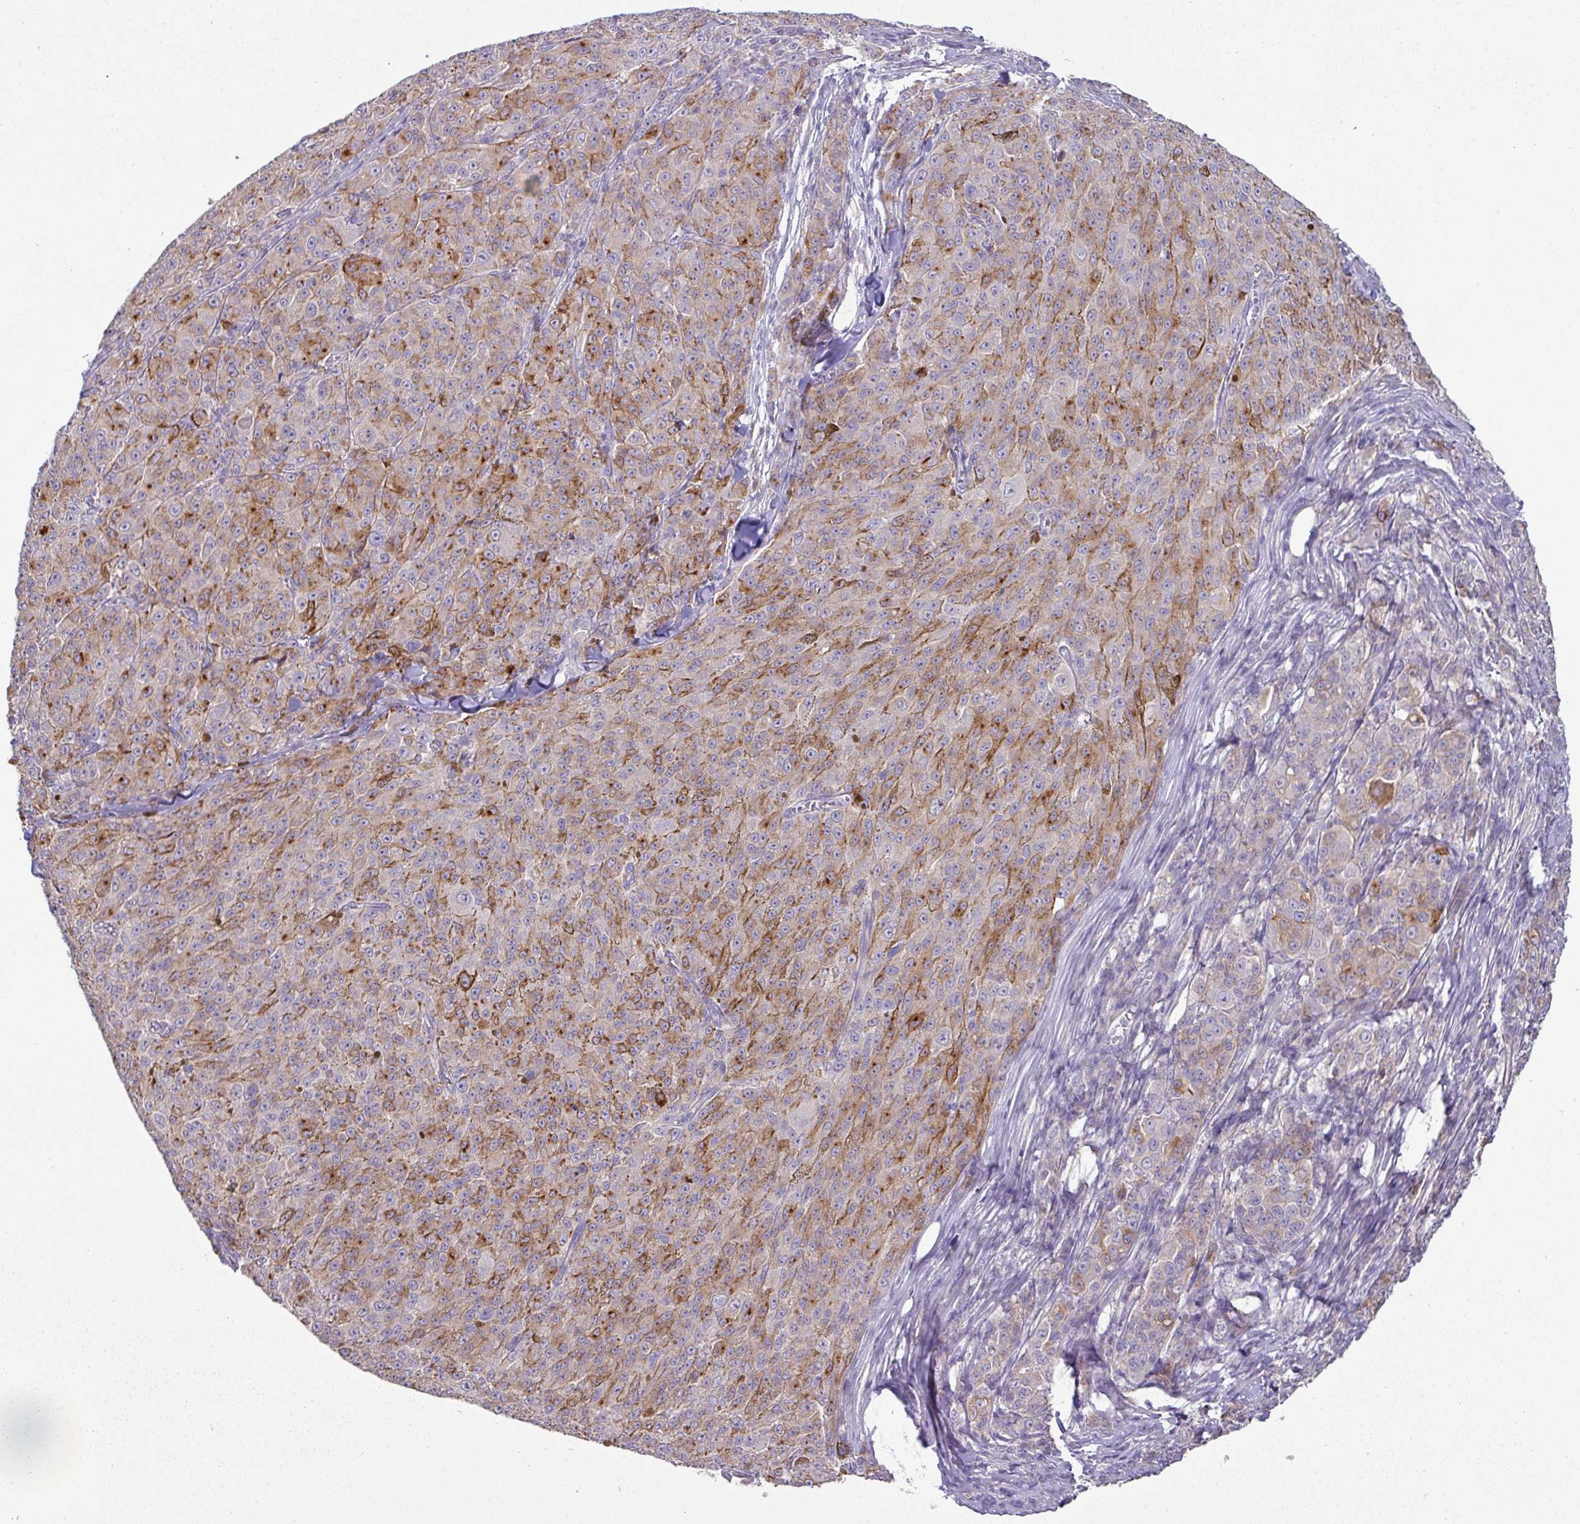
{"staining": {"intensity": "moderate", "quantity": "25%-75%", "location": "cytoplasmic/membranous"}, "tissue": "melanoma", "cell_type": "Tumor cells", "image_type": "cancer", "snomed": [{"axis": "morphology", "description": "Malignant melanoma, NOS"}, {"axis": "topography", "description": "Skin"}], "caption": "Immunohistochemistry micrograph of neoplastic tissue: malignant melanoma stained using immunohistochemistry (IHC) reveals medium levels of moderate protein expression localized specifically in the cytoplasmic/membranous of tumor cells, appearing as a cytoplasmic/membranous brown color.", "gene": "TRAPPC1", "patient": {"sex": "female", "age": 52}}